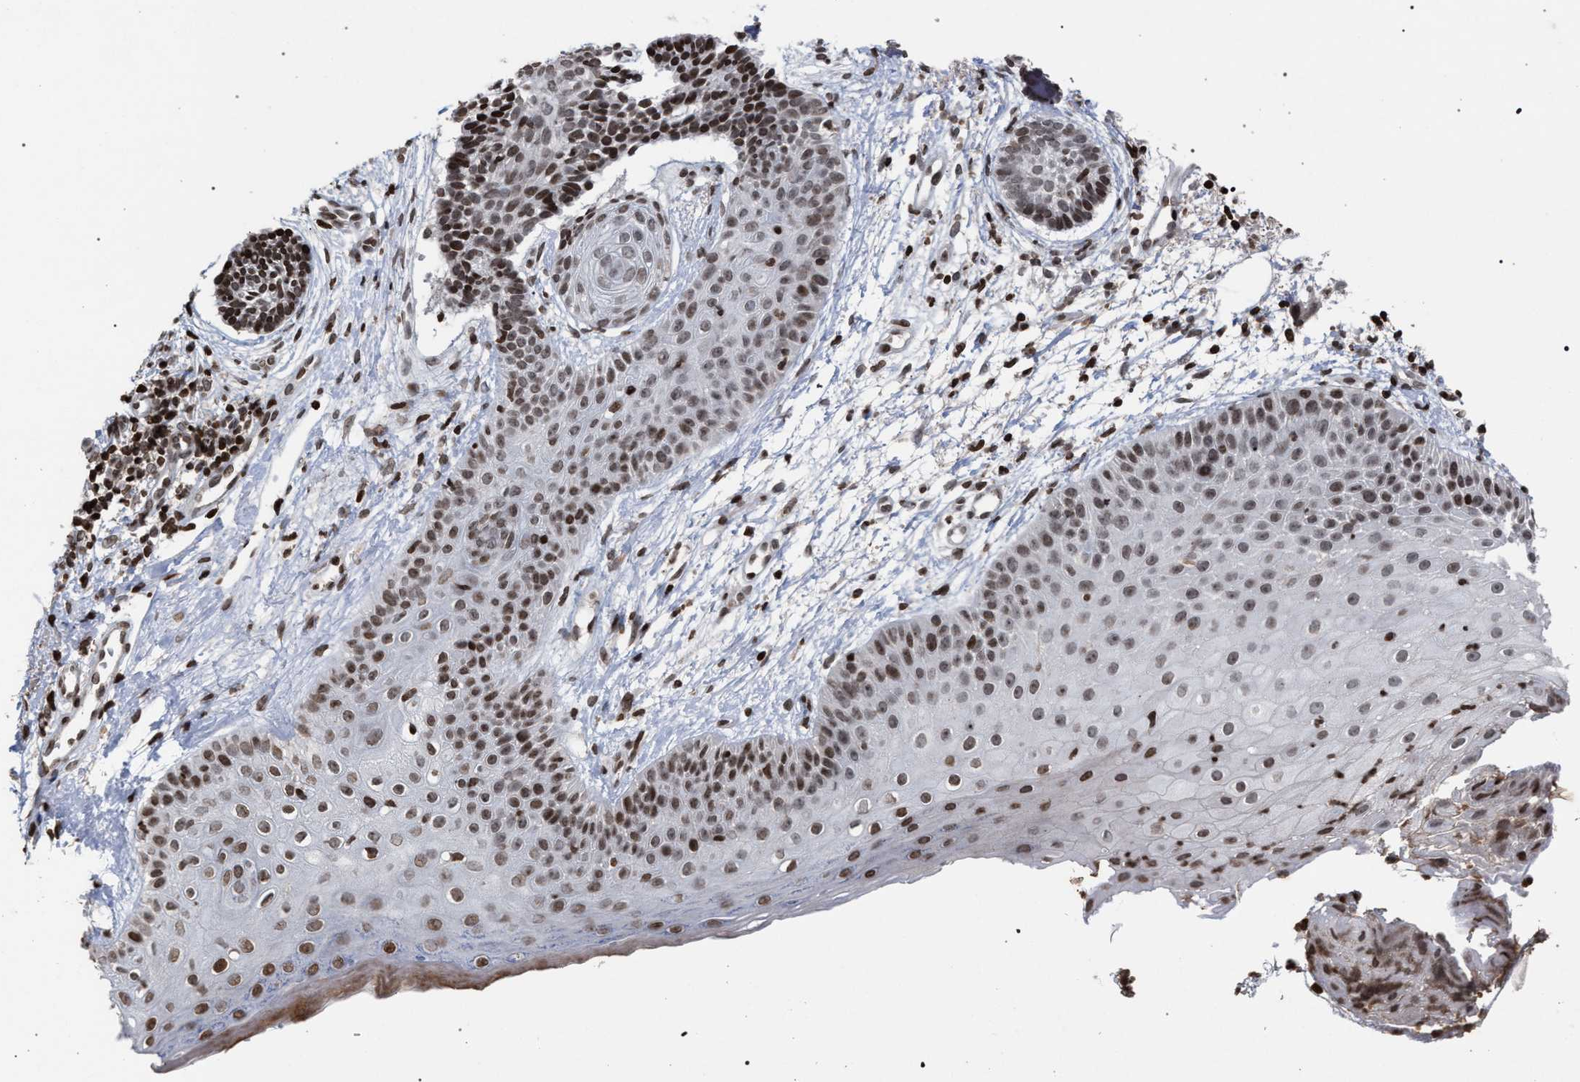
{"staining": {"intensity": "moderate", "quantity": ">75%", "location": "nuclear"}, "tissue": "skin cancer", "cell_type": "Tumor cells", "image_type": "cancer", "snomed": [{"axis": "morphology", "description": "Normal tissue, NOS"}, {"axis": "morphology", "description": "Basal cell carcinoma"}, {"axis": "topography", "description": "Skin"}], "caption": "Skin cancer tissue reveals moderate nuclear expression in approximately >75% of tumor cells, visualized by immunohistochemistry.", "gene": "FOXD3", "patient": {"sex": "male", "age": 63}}